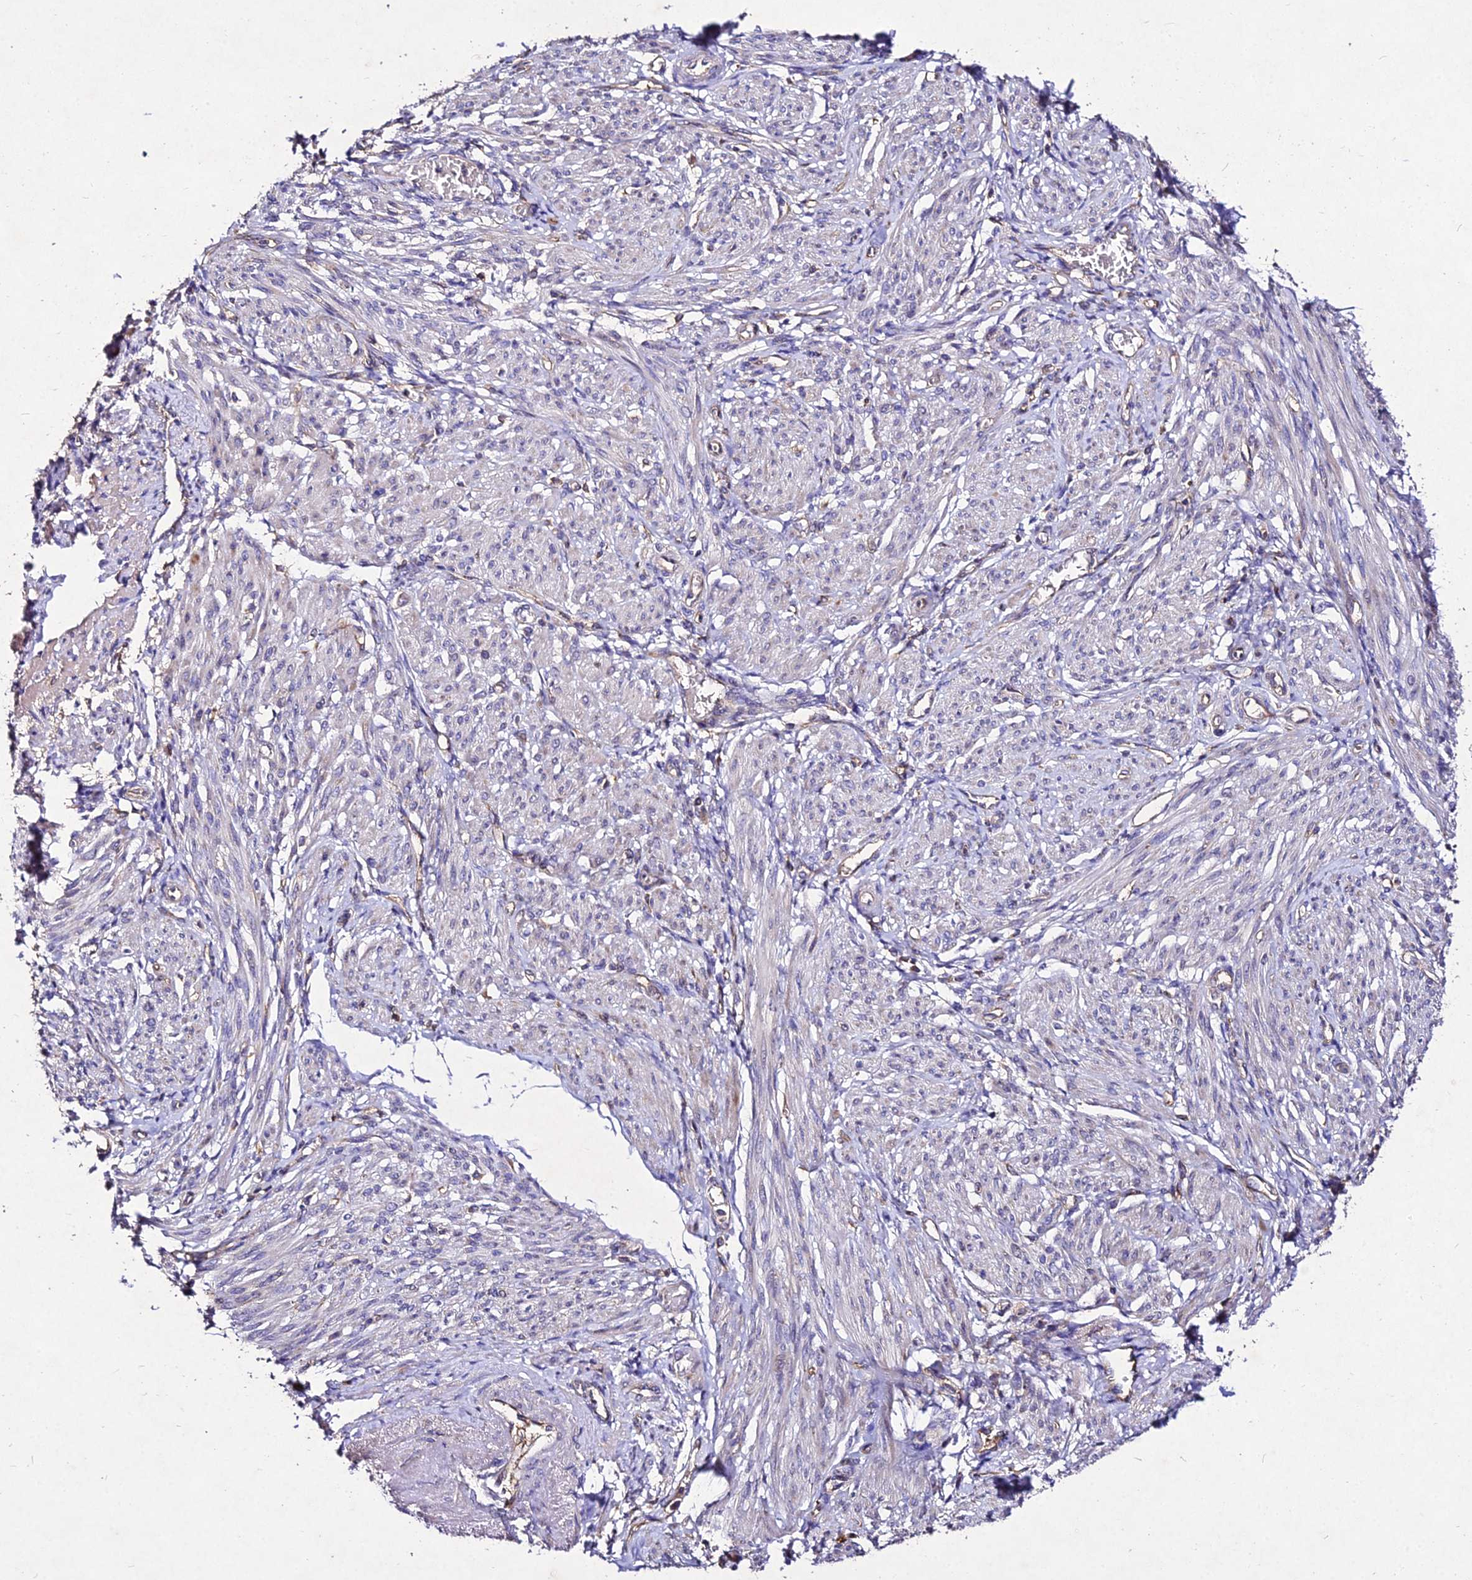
{"staining": {"intensity": "weak", "quantity": "<25%", "location": "cytoplasmic/membranous"}, "tissue": "smooth muscle", "cell_type": "Smooth muscle cells", "image_type": "normal", "snomed": [{"axis": "morphology", "description": "Normal tissue, NOS"}, {"axis": "topography", "description": "Smooth muscle"}], "caption": "Immunohistochemistry (IHC) histopathology image of normal smooth muscle: smooth muscle stained with DAB (3,3'-diaminobenzidine) displays no significant protein staining in smooth muscle cells.", "gene": "AP3M1", "patient": {"sex": "female", "age": 39}}